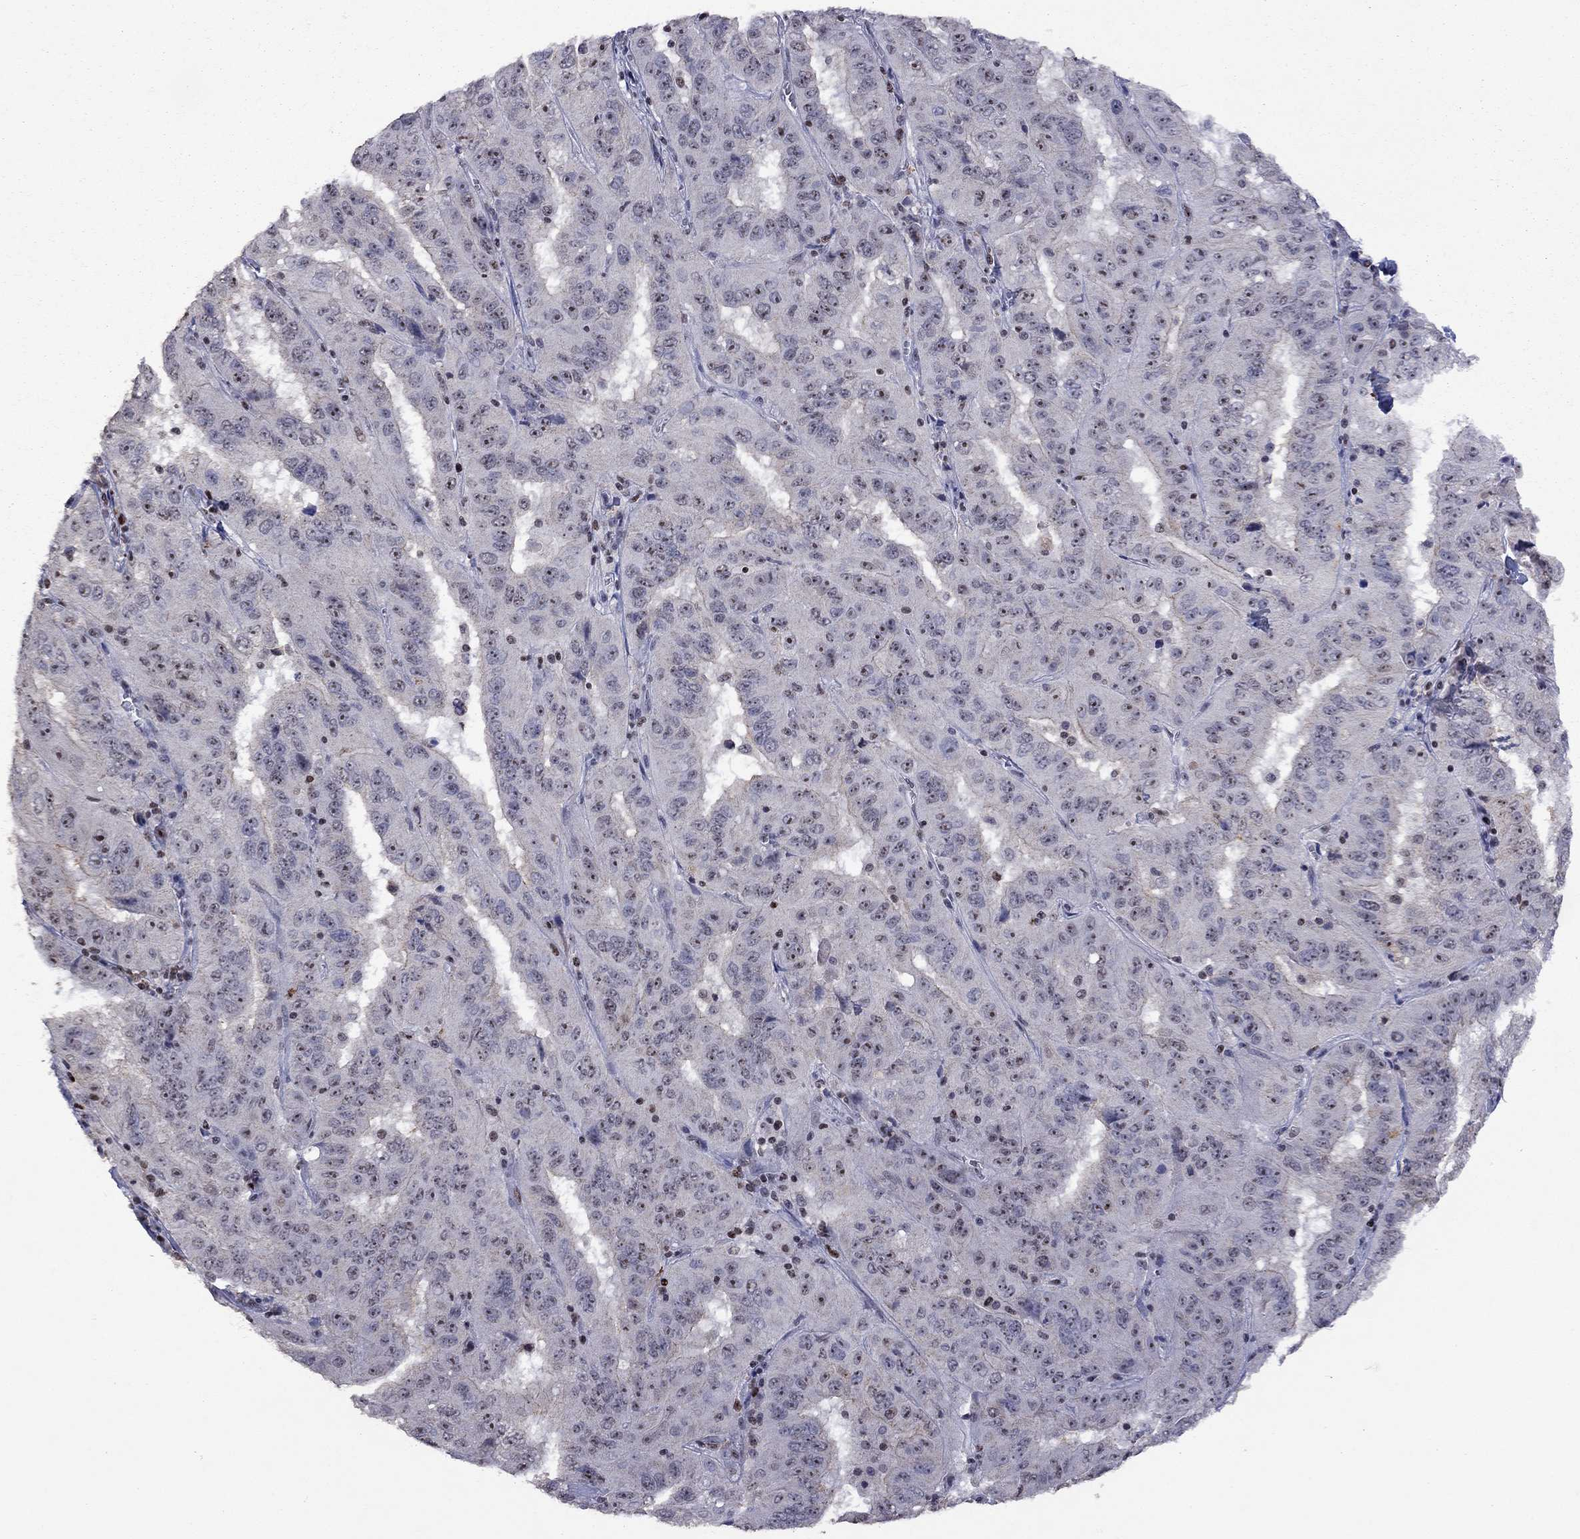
{"staining": {"intensity": "negative", "quantity": "none", "location": "none"}, "tissue": "pancreatic cancer", "cell_type": "Tumor cells", "image_type": "cancer", "snomed": [{"axis": "morphology", "description": "Adenocarcinoma, NOS"}, {"axis": "topography", "description": "Pancreas"}], "caption": "This is an immunohistochemistry (IHC) micrograph of adenocarcinoma (pancreatic). There is no positivity in tumor cells.", "gene": "SPOUT1", "patient": {"sex": "male", "age": 63}}